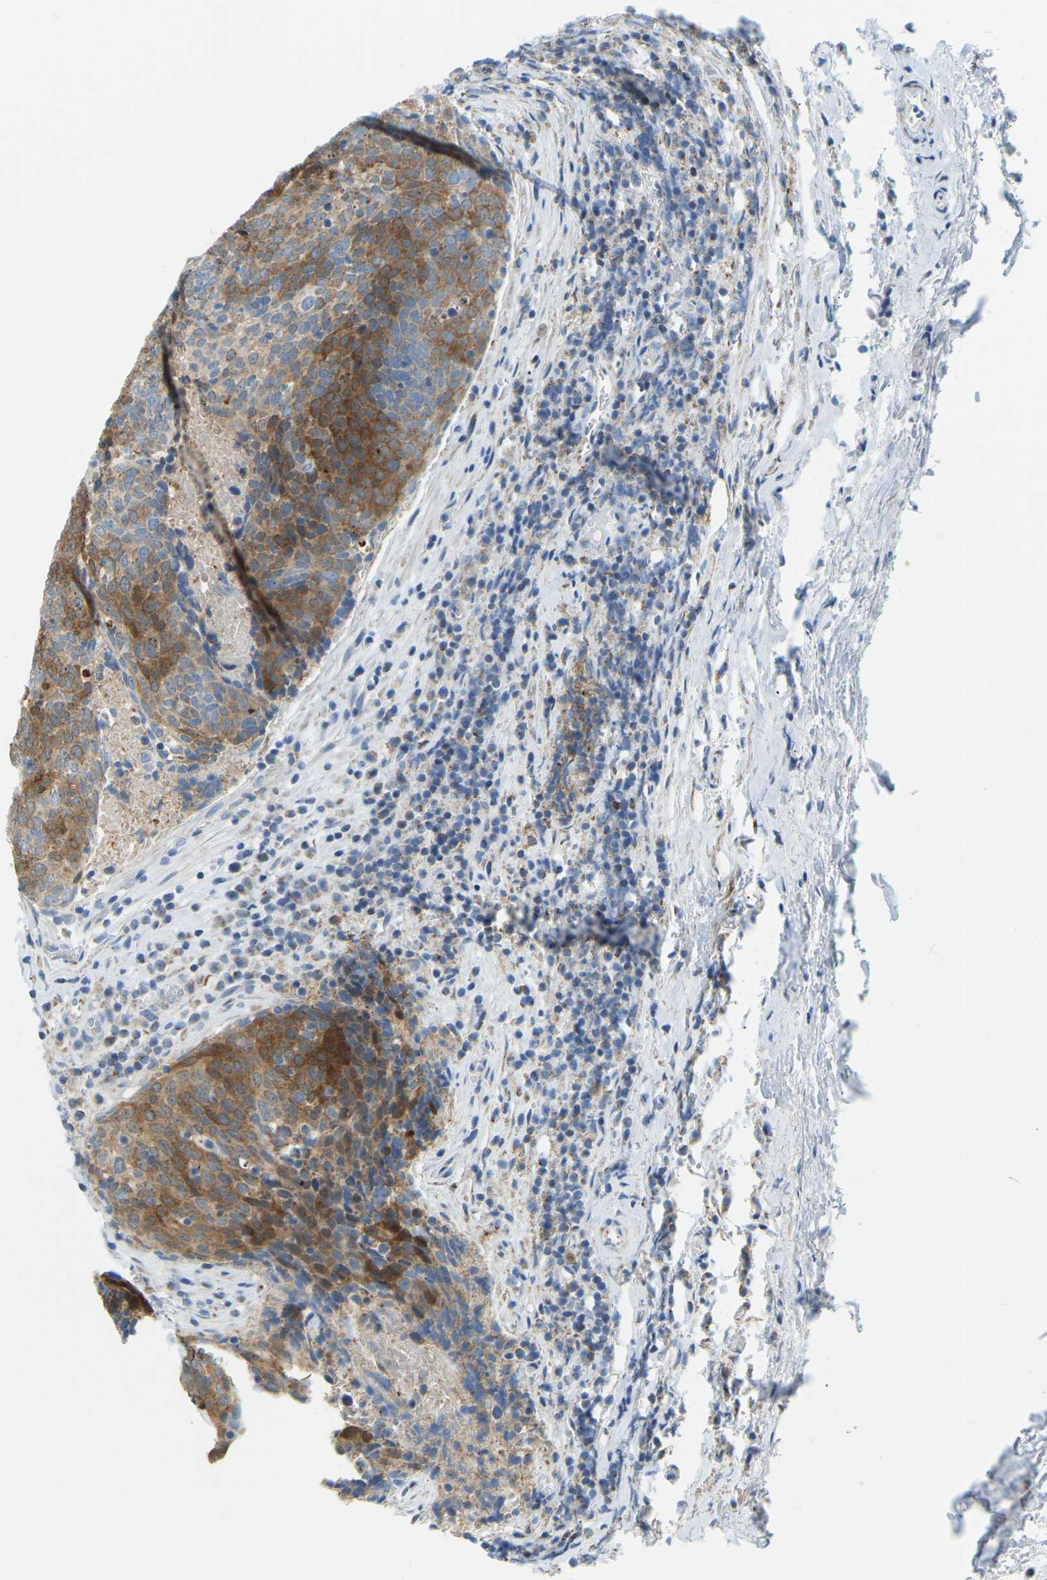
{"staining": {"intensity": "moderate", "quantity": "25%-75%", "location": "cytoplasmic/membranous"}, "tissue": "head and neck cancer", "cell_type": "Tumor cells", "image_type": "cancer", "snomed": [{"axis": "morphology", "description": "Squamous cell carcinoma, NOS"}, {"axis": "morphology", "description": "Squamous cell carcinoma, metastatic, NOS"}, {"axis": "topography", "description": "Lymph node"}, {"axis": "topography", "description": "Head-Neck"}], "caption": "Head and neck squamous cell carcinoma stained with a brown dye displays moderate cytoplasmic/membranous positive staining in approximately 25%-75% of tumor cells.", "gene": "GDA", "patient": {"sex": "male", "age": 62}}